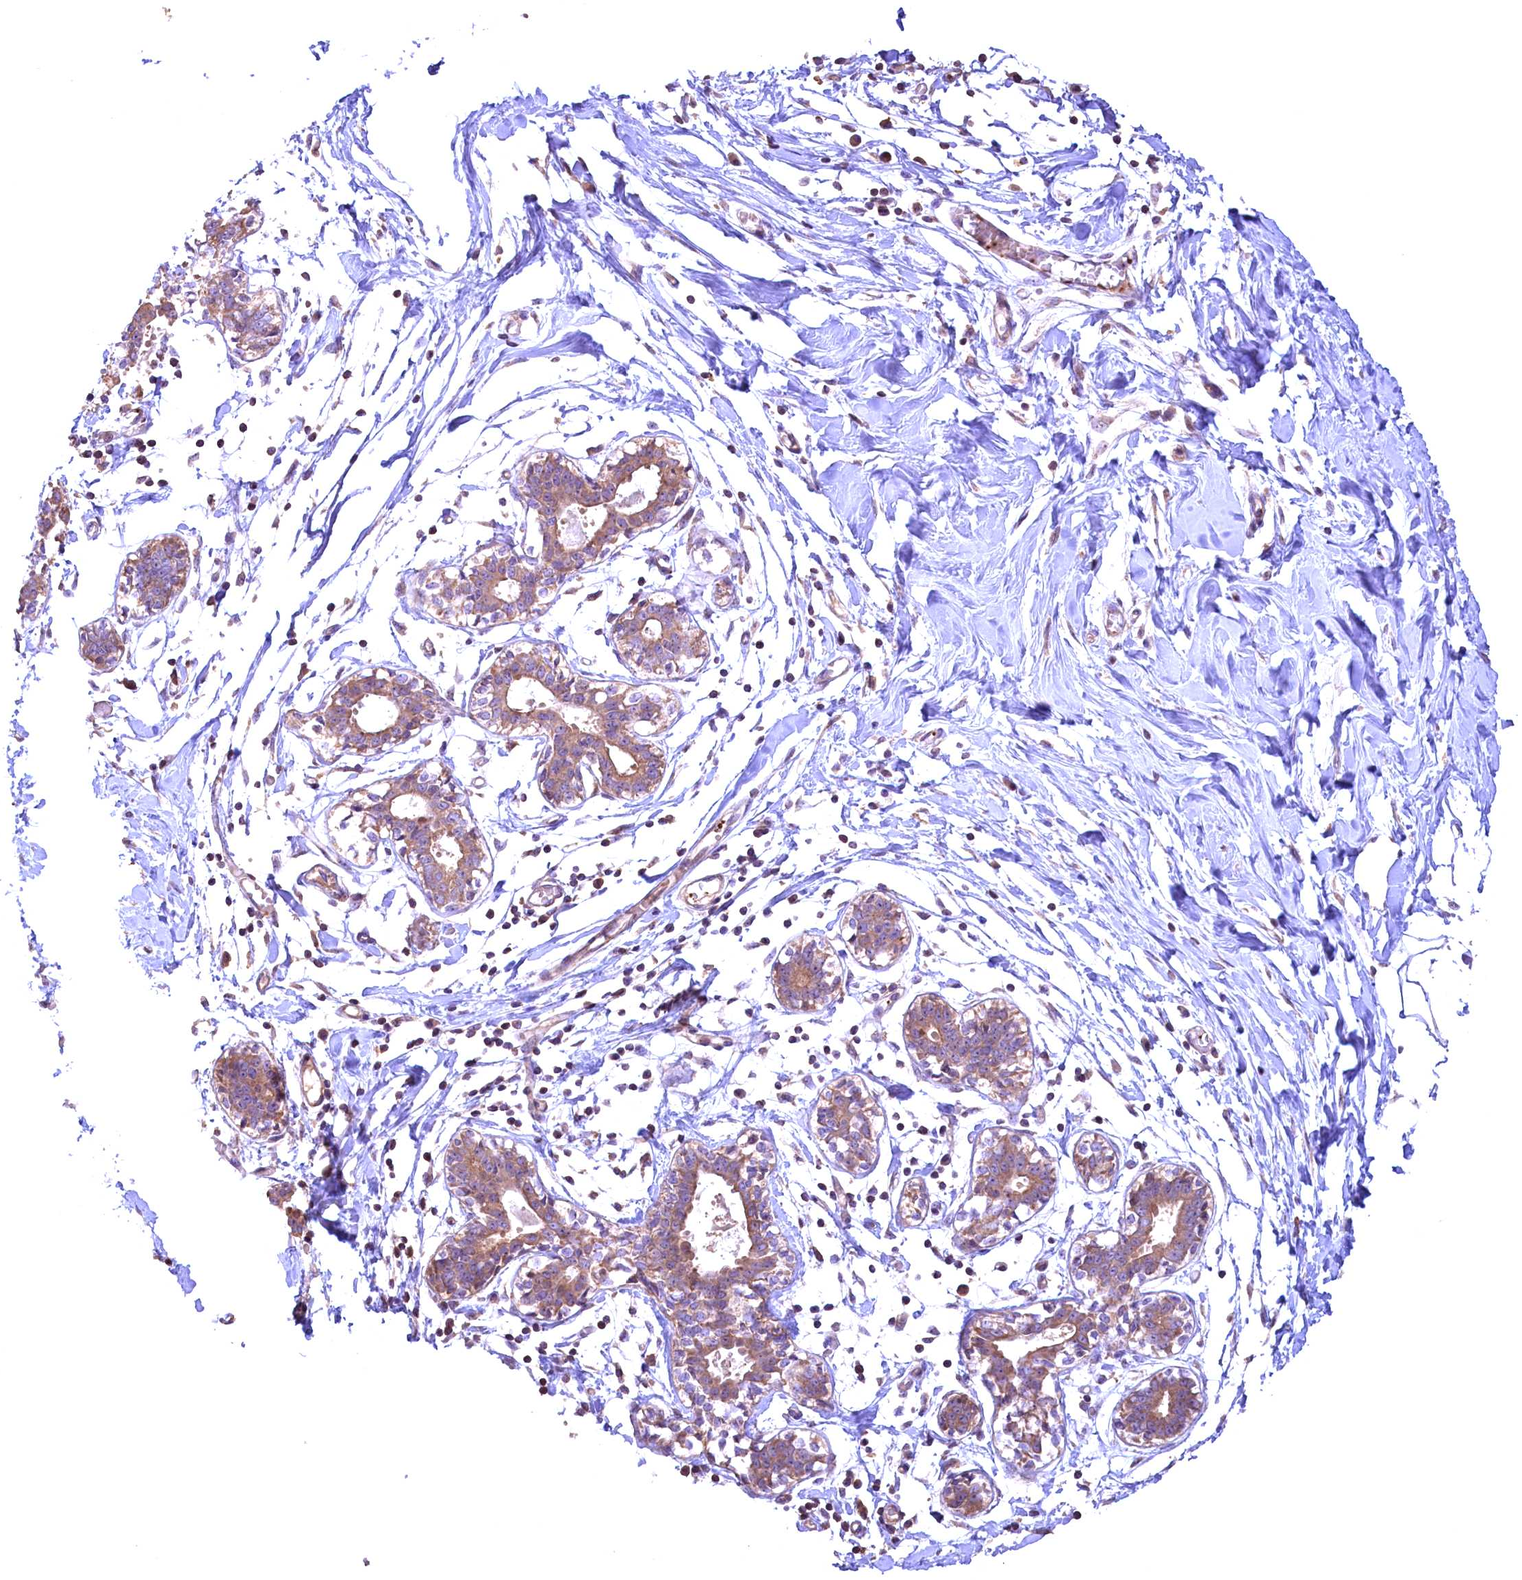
{"staining": {"intensity": "negative", "quantity": "none", "location": "none"}, "tissue": "breast", "cell_type": "Adipocytes", "image_type": "normal", "snomed": [{"axis": "morphology", "description": "Normal tissue, NOS"}, {"axis": "topography", "description": "Breast"}], "caption": "Micrograph shows no protein staining in adipocytes of benign breast.", "gene": "FUZ", "patient": {"sex": "female", "age": 27}}